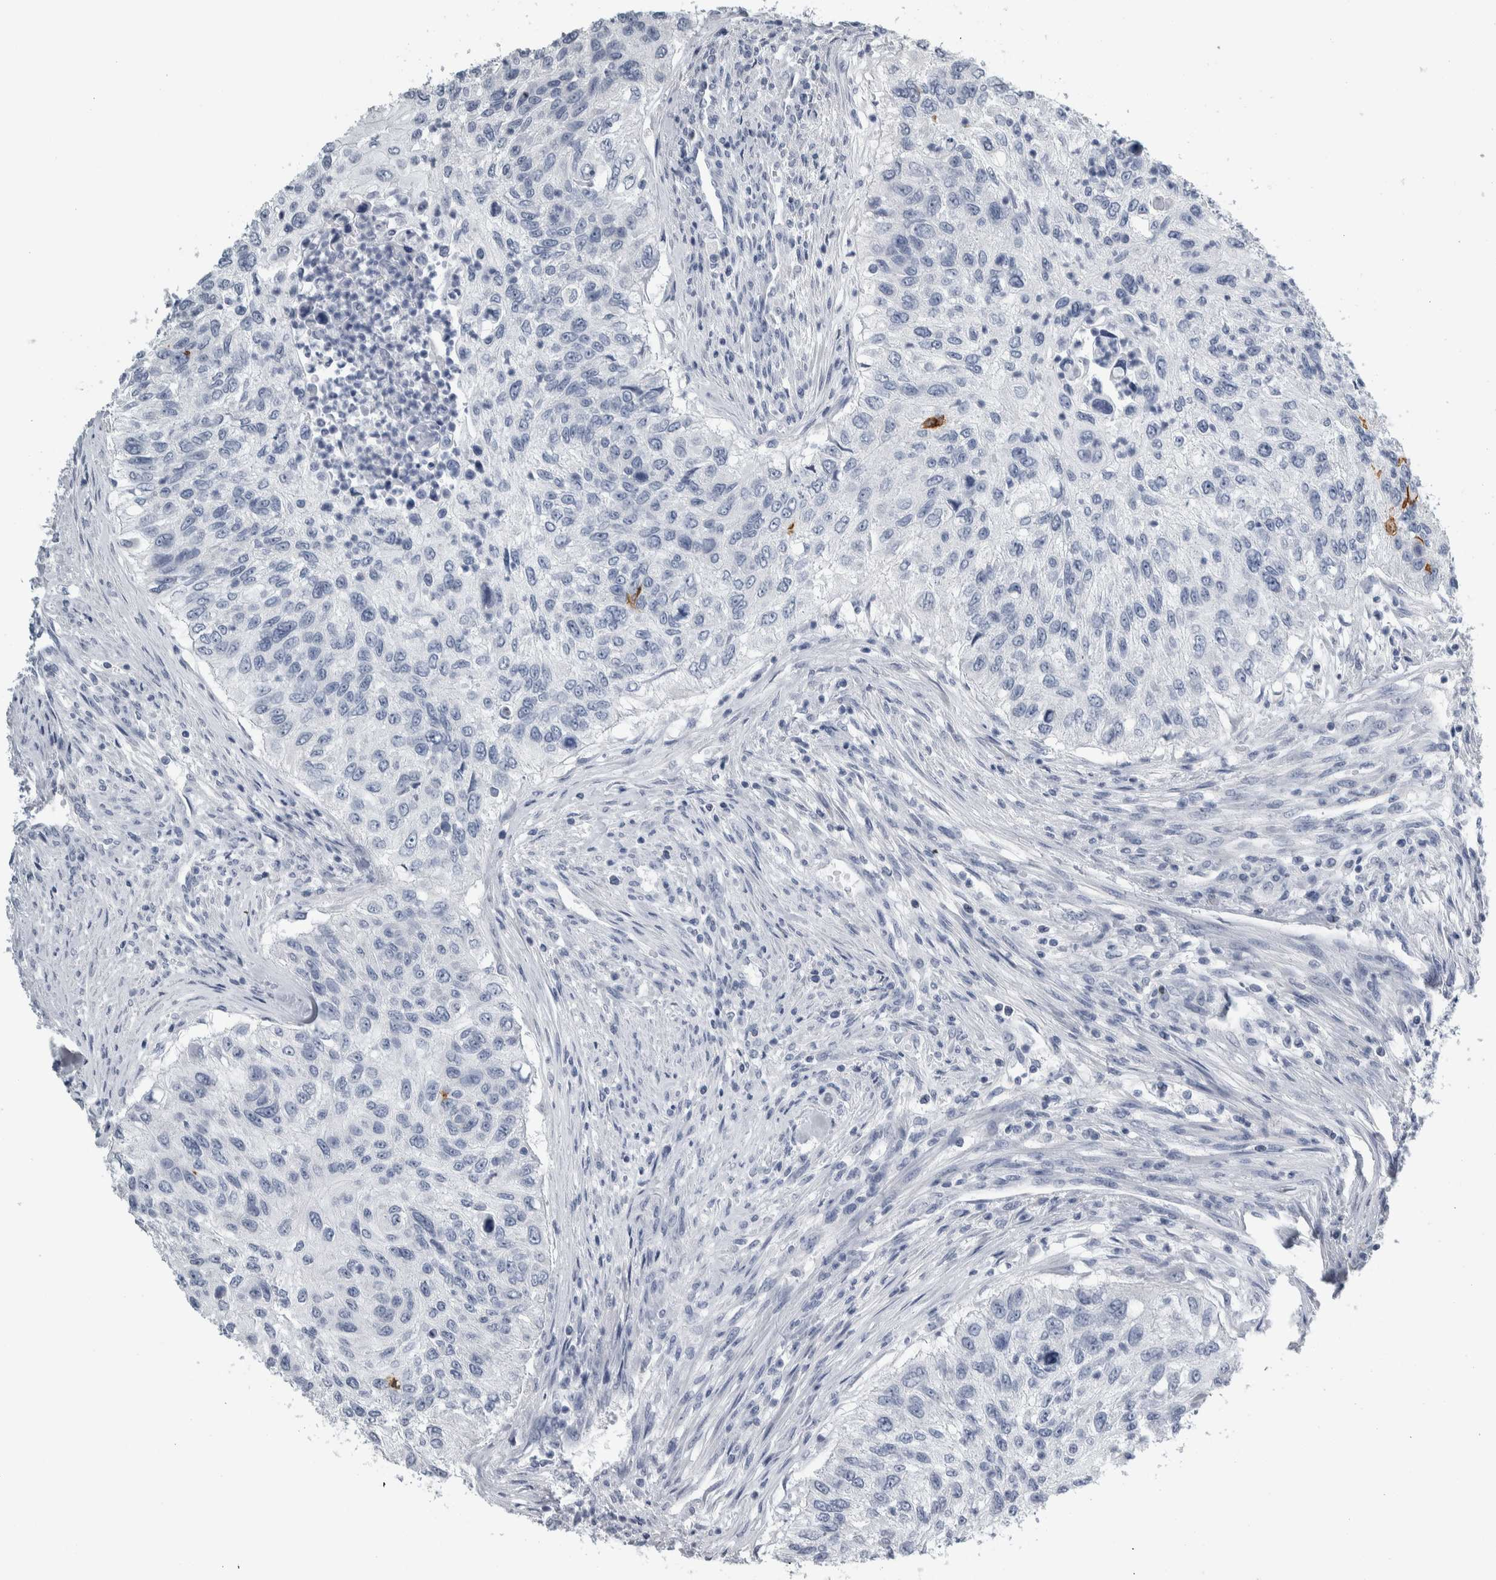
{"staining": {"intensity": "negative", "quantity": "none", "location": "none"}, "tissue": "urothelial cancer", "cell_type": "Tumor cells", "image_type": "cancer", "snomed": [{"axis": "morphology", "description": "Urothelial carcinoma, High grade"}, {"axis": "topography", "description": "Urinary bladder"}], "caption": "Urothelial carcinoma (high-grade) was stained to show a protein in brown. There is no significant expression in tumor cells.", "gene": "CDH17", "patient": {"sex": "female", "age": 60}}